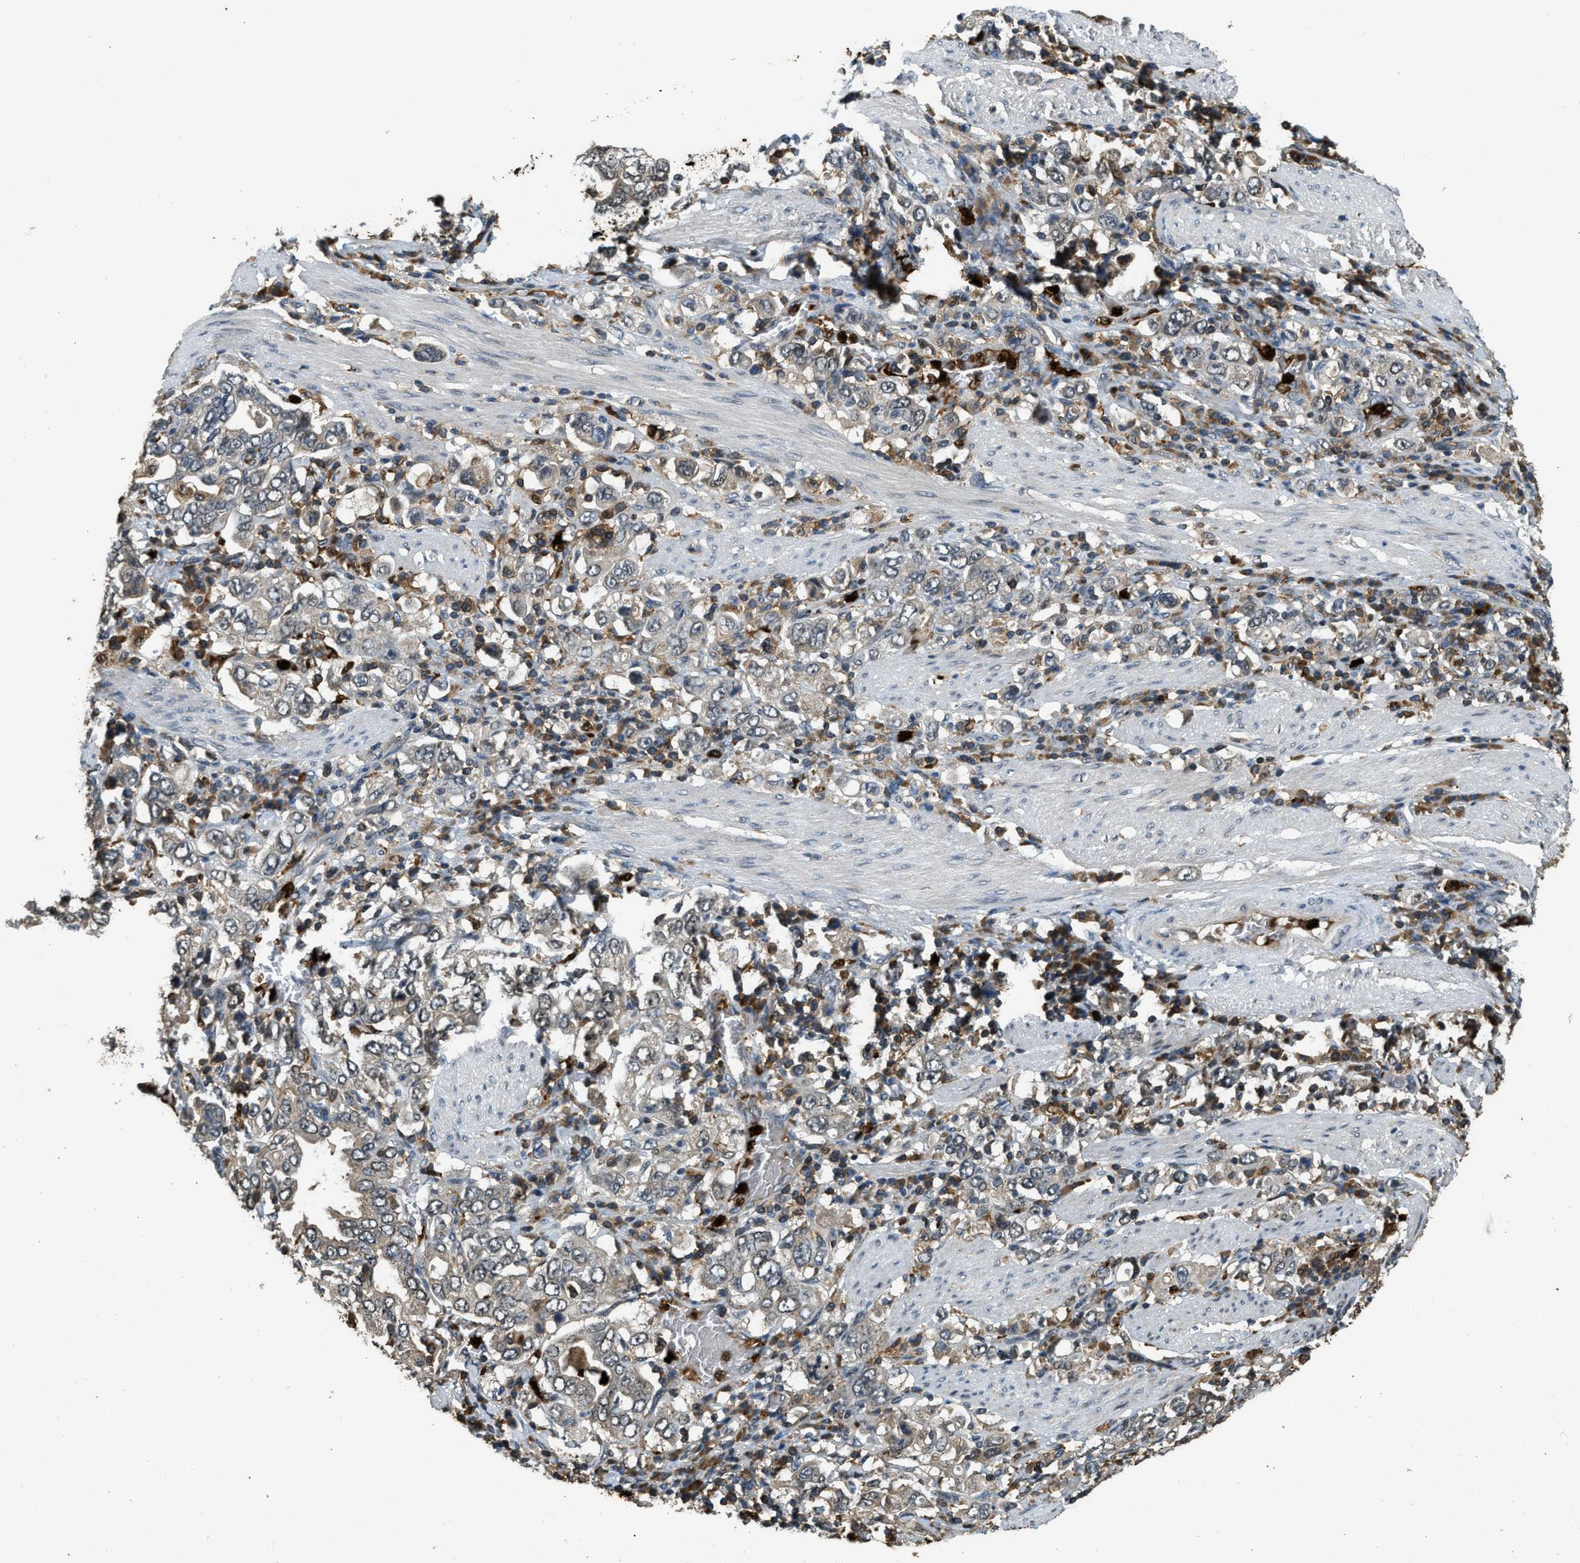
{"staining": {"intensity": "weak", "quantity": "<25%", "location": "cytoplasmic/membranous"}, "tissue": "stomach cancer", "cell_type": "Tumor cells", "image_type": "cancer", "snomed": [{"axis": "morphology", "description": "Adenocarcinoma, NOS"}, {"axis": "topography", "description": "Stomach, upper"}], "caption": "IHC of human stomach cancer (adenocarcinoma) demonstrates no positivity in tumor cells.", "gene": "RNF141", "patient": {"sex": "male", "age": 62}}